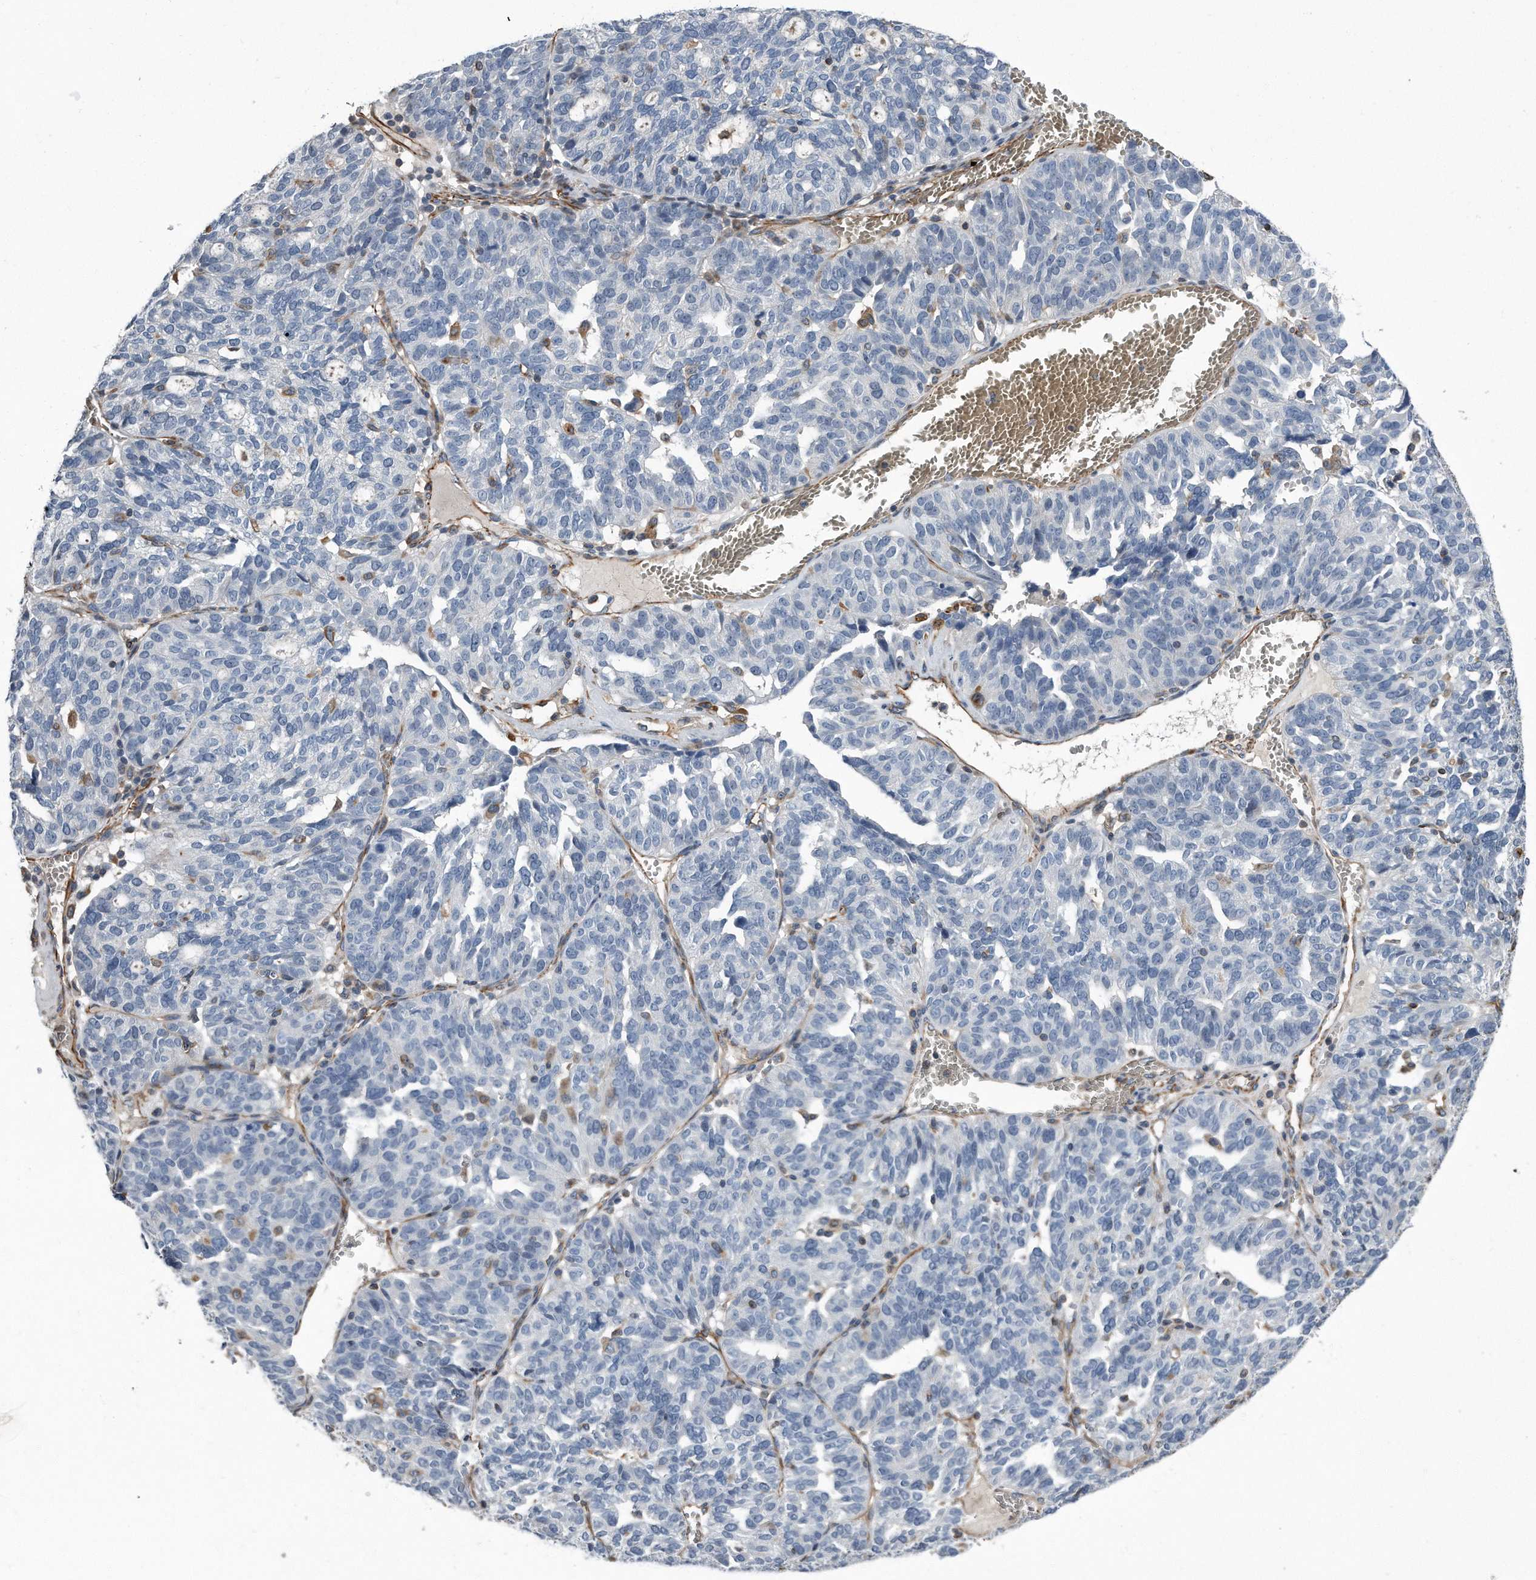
{"staining": {"intensity": "negative", "quantity": "none", "location": "none"}, "tissue": "ovarian cancer", "cell_type": "Tumor cells", "image_type": "cancer", "snomed": [{"axis": "morphology", "description": "Cystadenocarcinoma, serous, NOS"}, {"axis": "topography", "description": "Ovary"}], "caption": "Immunohistochemistry micrograph of serous cystadenocarcinoma (ovarian) stained for a protein (brown), which shows no staining in tumor cells. Nuclei are stained in blue.", "gene": "GPC1", "patient": {"sex": "female", "age": 59}}